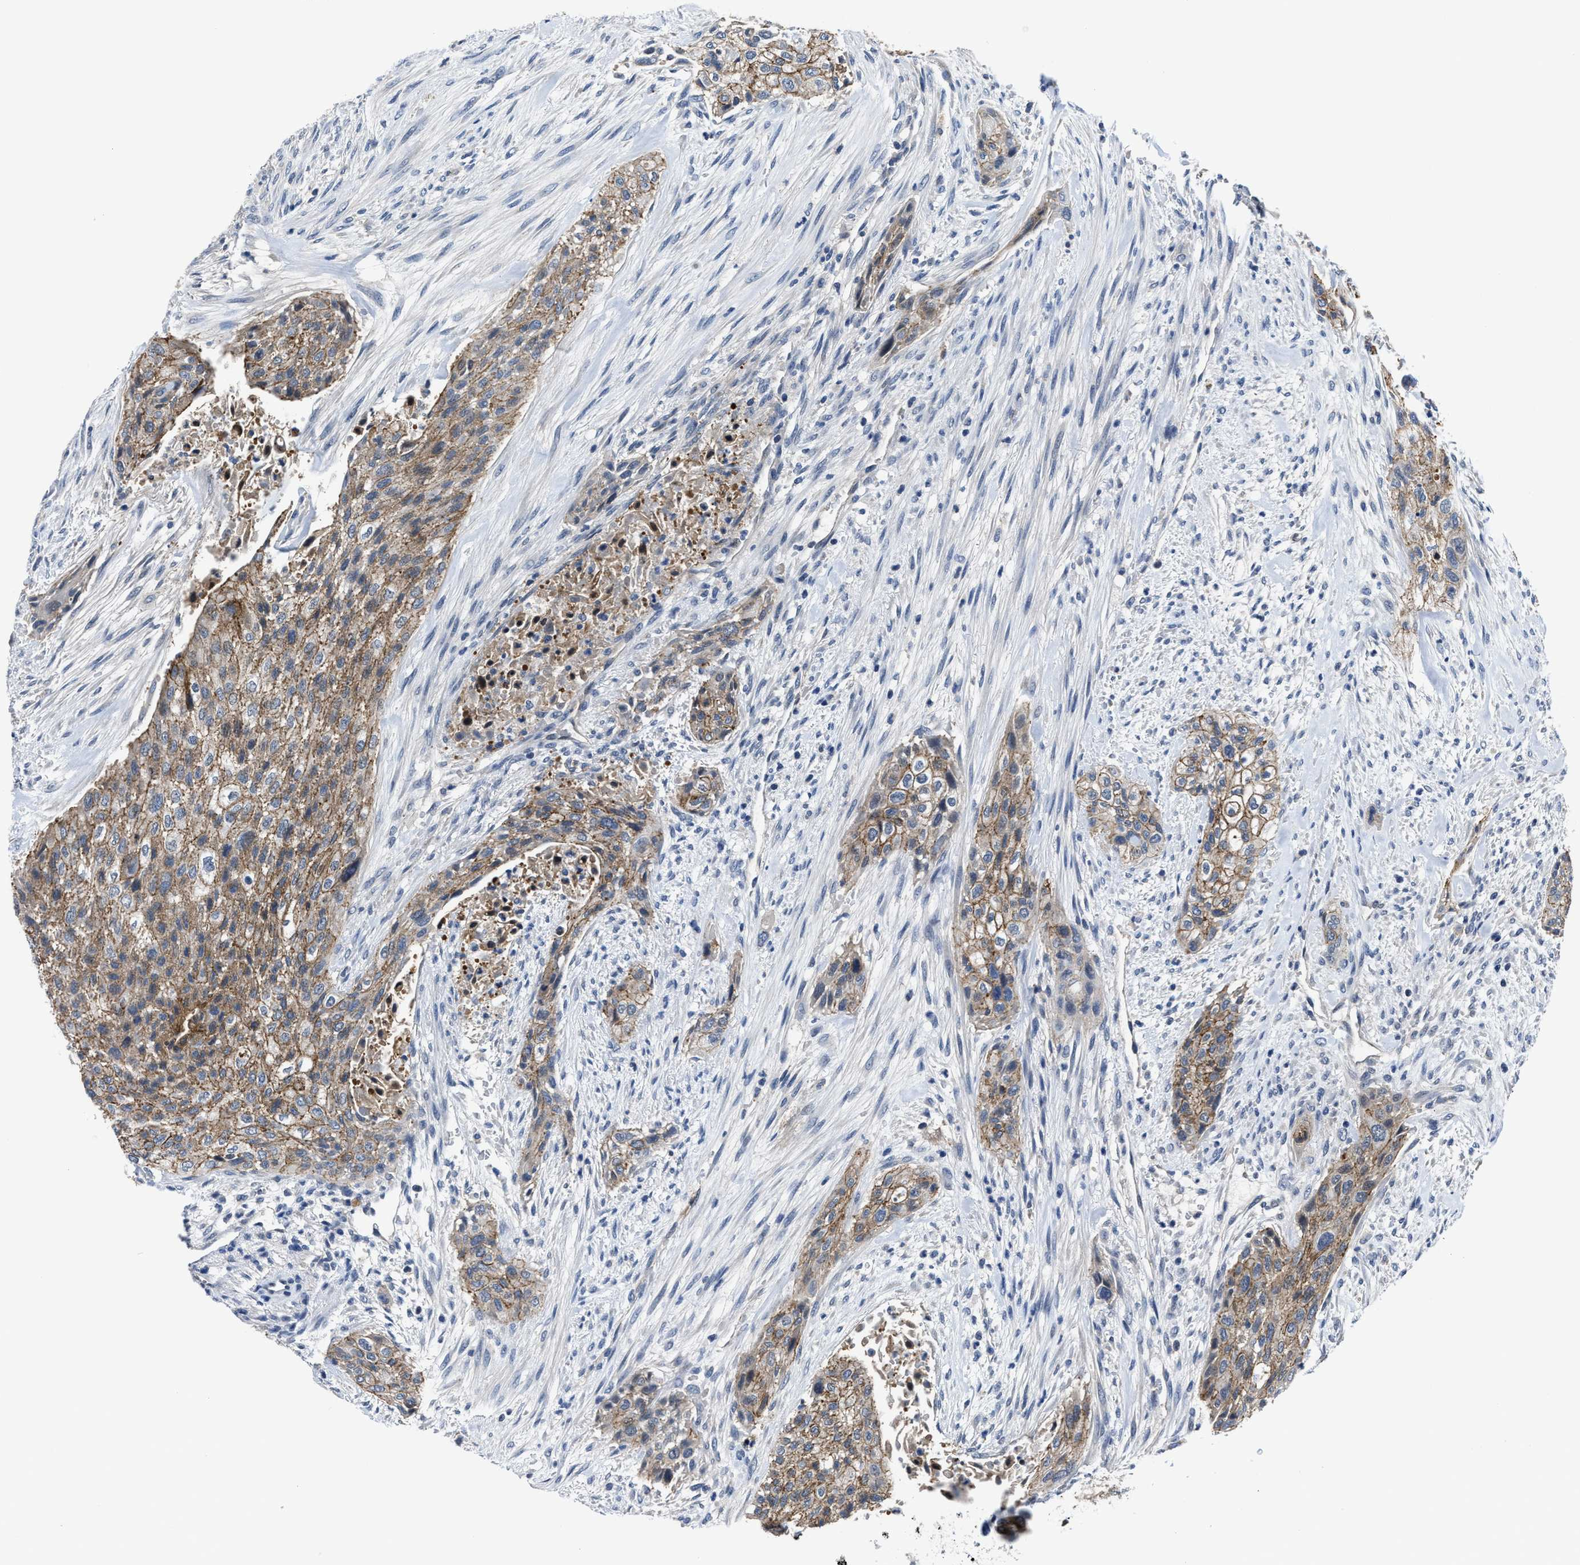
{"staining": {"intensity": "moderate", "quantity": ">75%", "location": "cytoplasmic/membranous"}, "tissue": "urothelial cancer", "cell_type": "Tumor cells", "image_type": "cancer", "snomed": [{"axis": "morphology", "description": "Urothelial carcinoma, Low grade"}, {"axis": "morphology", "description": "Urothelial carcinoma, High grade"}, {"axis": "topography", "description": "Urinary bladder"}], "caption": "Immunohistochemistry (IHC) image of neoplastic tissue: urothelial carcinoma (low-grade) stained using immunohistochemistry displays medium levels of moderate protein expression localized specifically in the cytoplasmic/membranous of tumor cells, appearing as a cytoplasmic/membranous brown color.", "gene": "GHITM", "patient": {"sex": "male", "age": 35}}